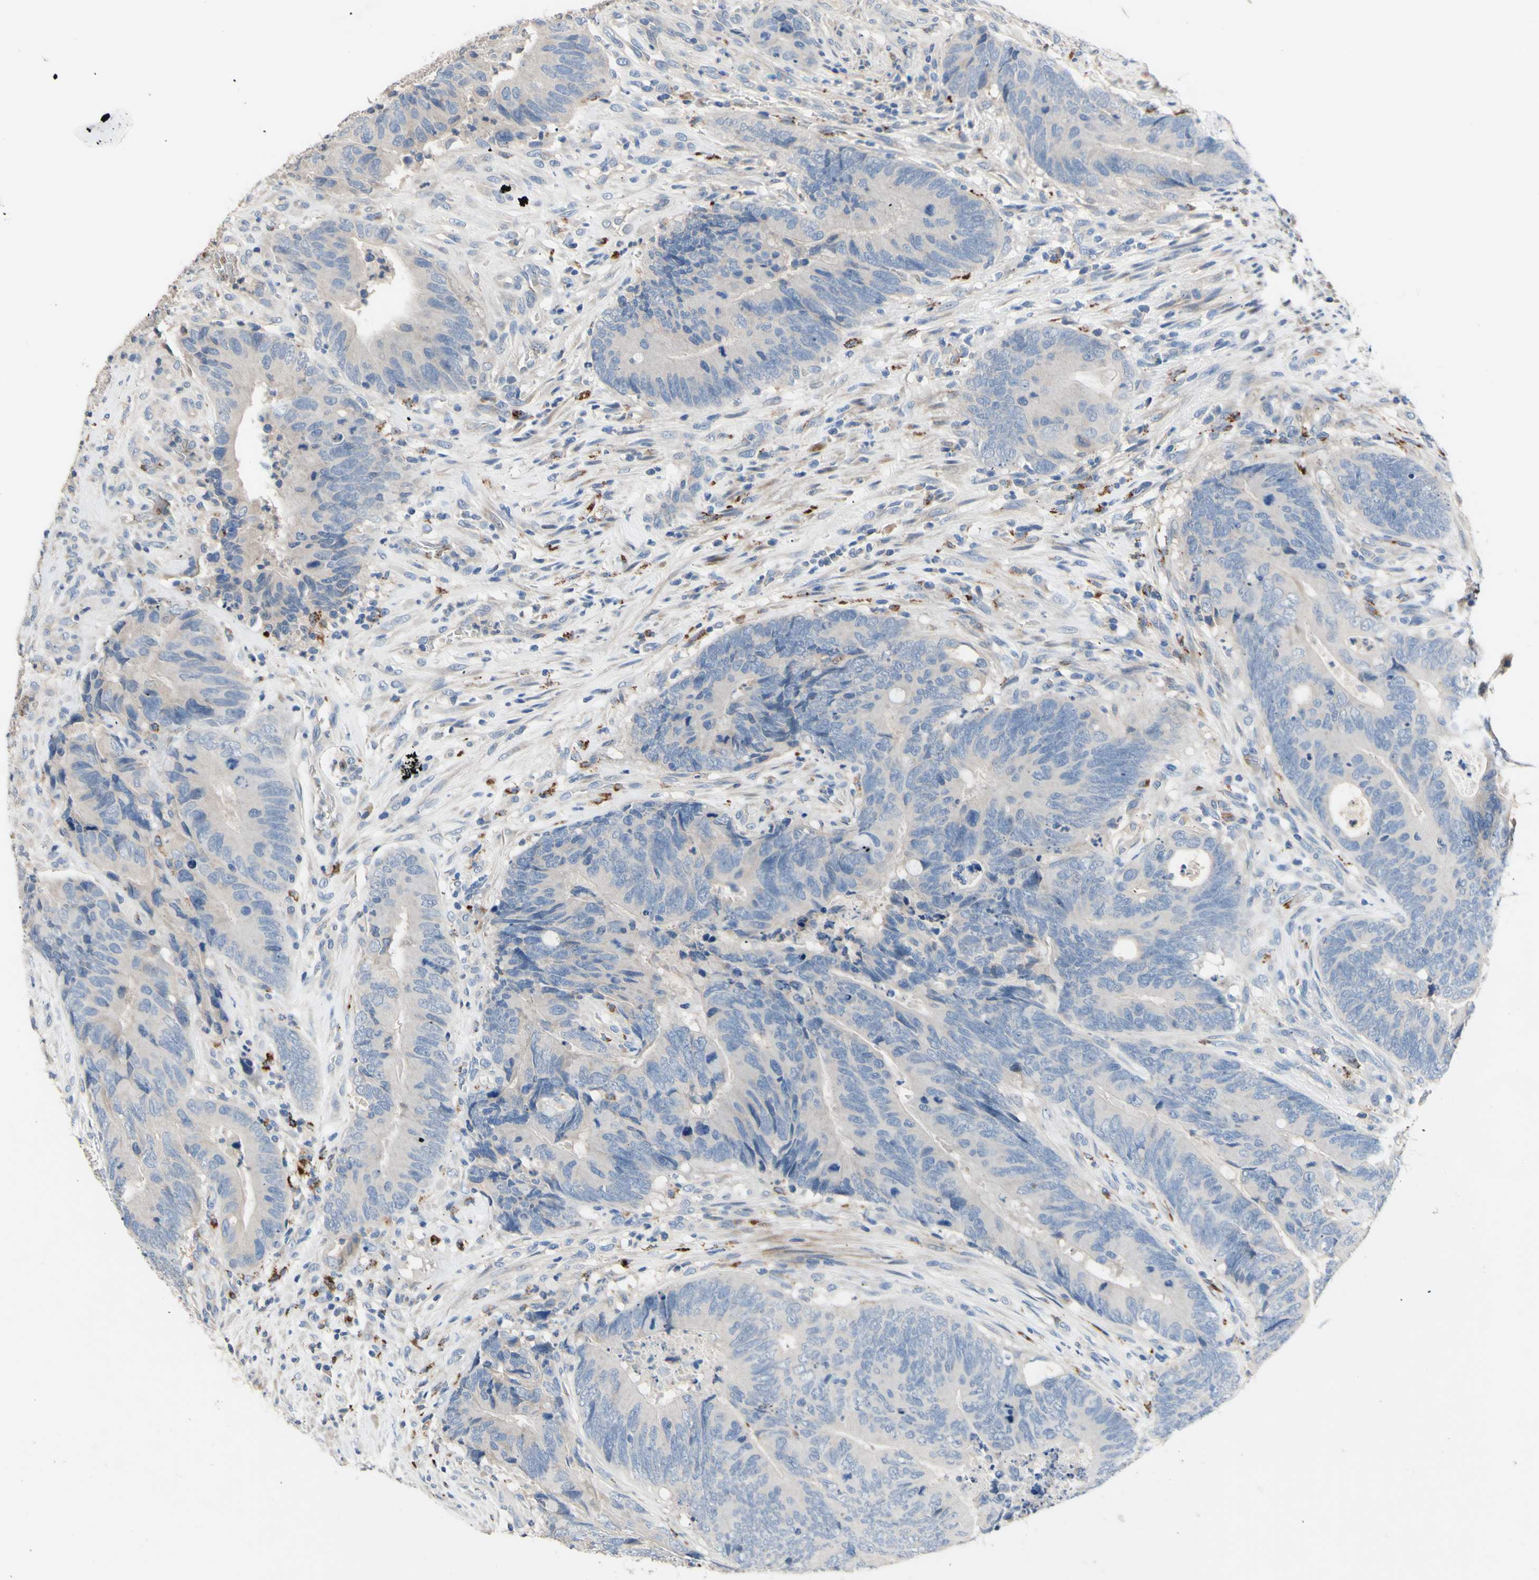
{"staining": {"intensity": "negative", "quantity": "none", "location": "none"}, "tissue": "colorectal cancer", "cell_type": "Tumor cells", "image_type": "cancer", "snomed": [{"axis": "morphology", "description": "Normal tissue, NOS"}, {"axis": "morphology", "description": "Adenocarcinoma, NOS"}, {"axis": "topography", "description": "Colon"}], "caption": "Immunohistochemical staining of human colorectal cancer (adenocarcinoma) demonstrates no significant positivity in tumor cells.", "gene": "CDON", "patient": {"sex": "male", "age": 56}}